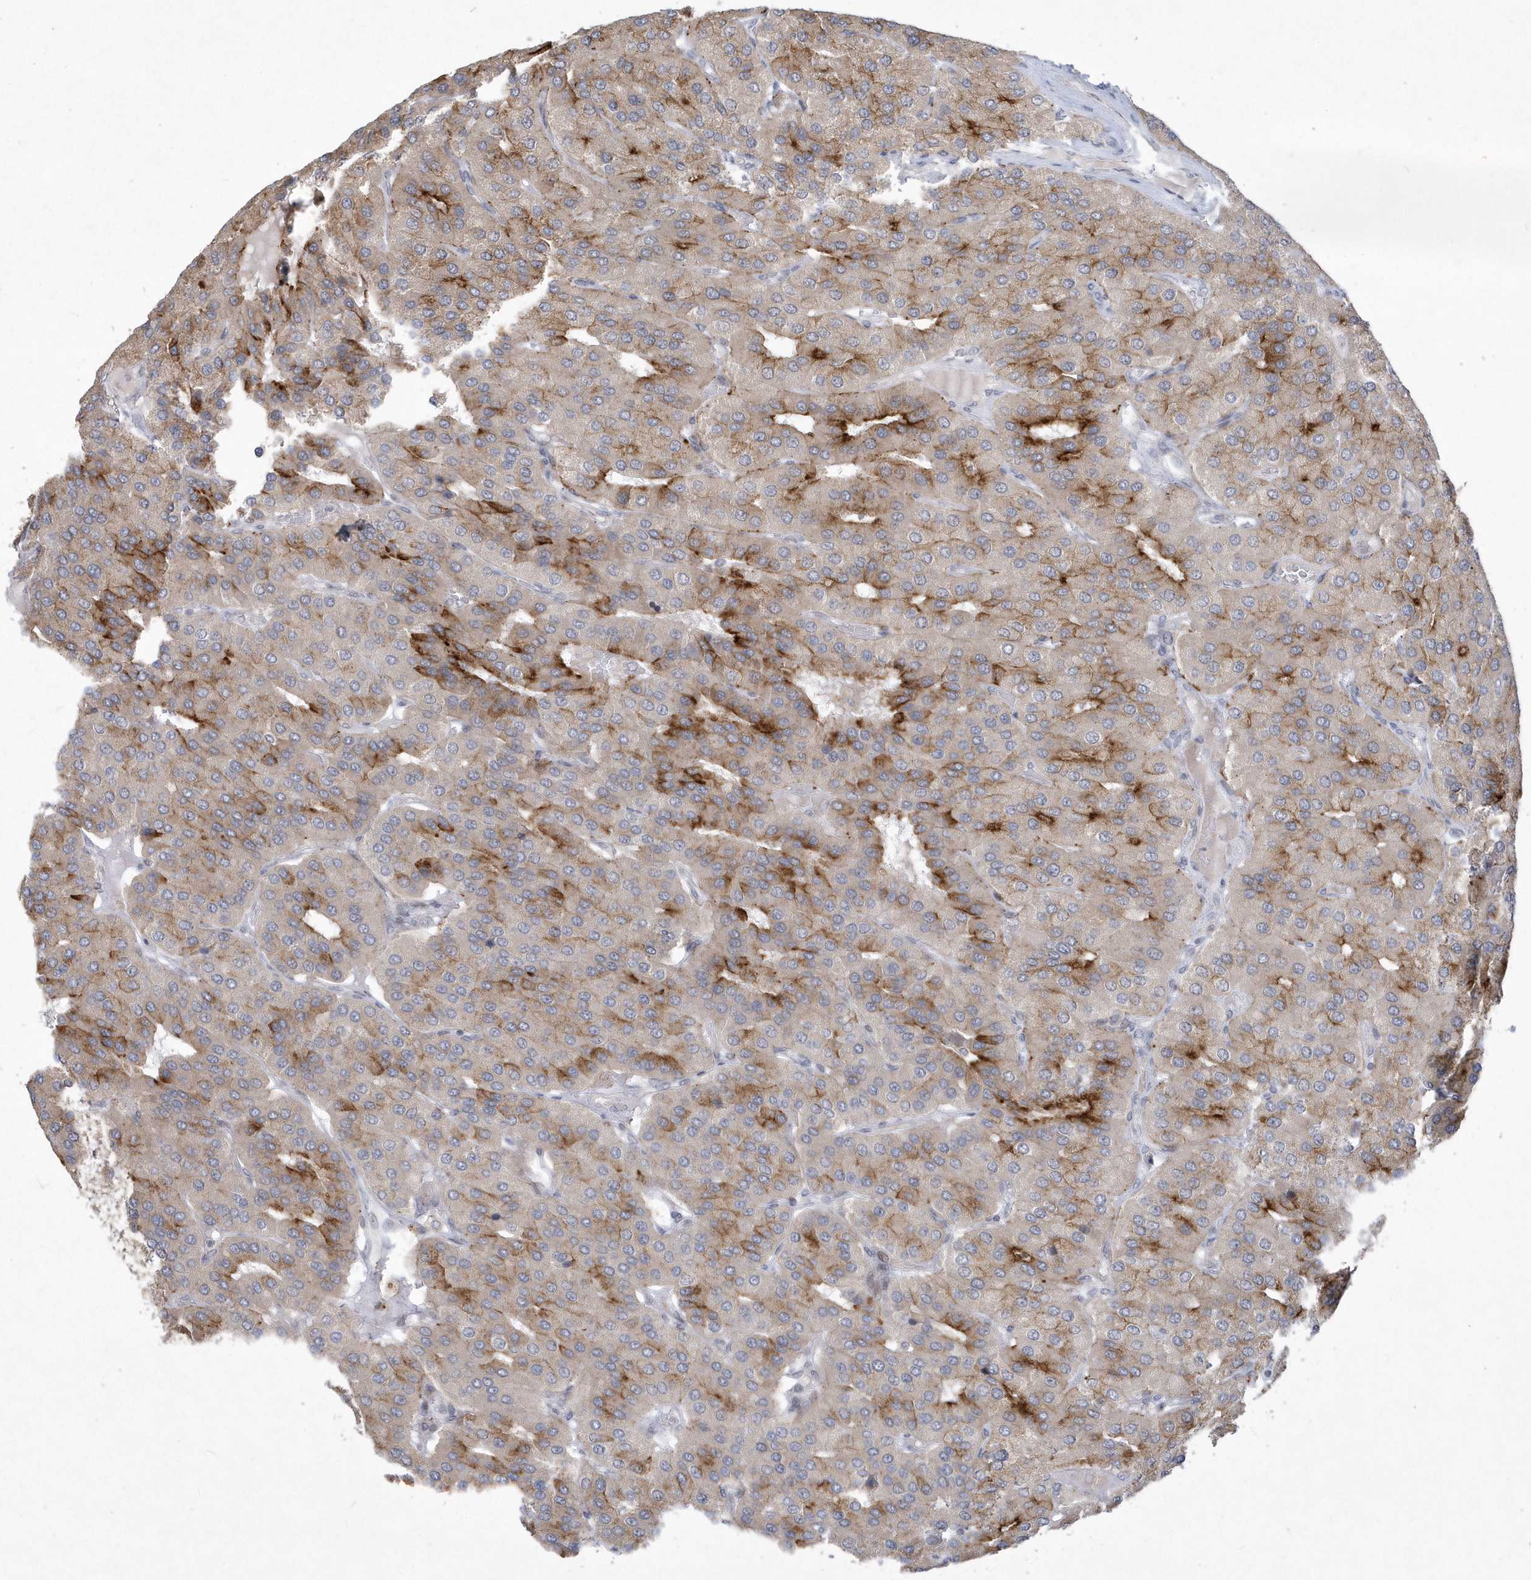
{"staining": {"intensity": "moderate", "quantity": "25%-75%", "location": "cytoplasmic/membranous"}, "tissue": "parathyroid gland", "cell_type": "Glandular cells", "image_type": "normal", "snomed": [{"axis": "morphology", "description": "Normal tissue, NOS"}, {"axis": "morphology", "description": "Adenoma, NOS"}, {"axis": "topography", "description": "Parathyroid gland"}], "caption": "Protein expression analysis of benign human parathyroid gland reveals moderate cytoplasmic/membranous expression in approximately 25%-75% of glandular cells.", "gene": "TSPEAR", "patient": {"sex": "female", "age": 86}}